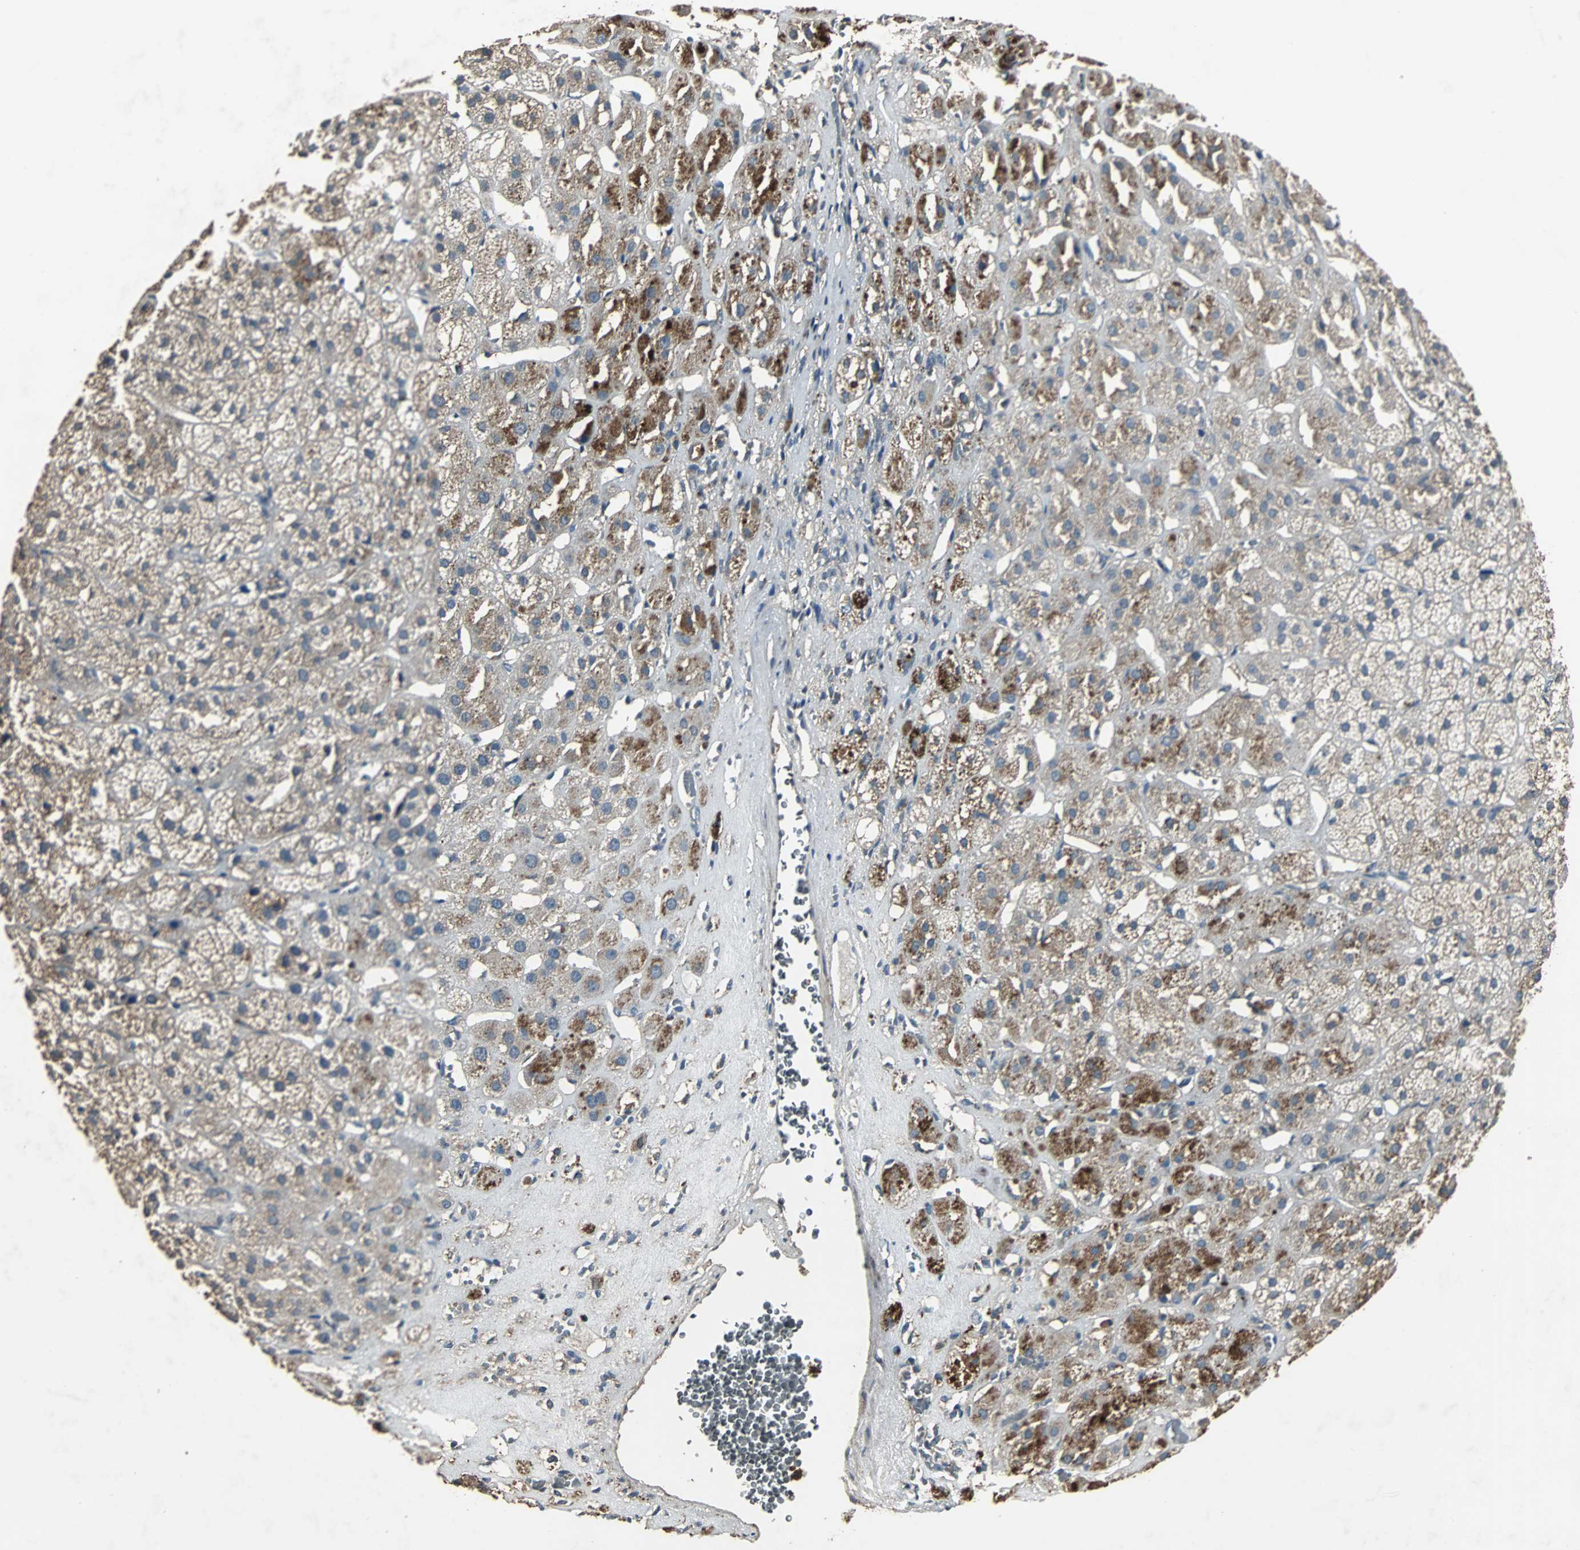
{"staining": {"intensity": "moderate", "quantity": ">75%", "location": "cytoplasmic/membranous"}, "tissue": "adrenal gland", "cell_type": "Glandular cells", "image_type": "normal", "snomed": [{"axis": "morphology", "description": "Normal tissue, NOS"}, {"axis": "topography", "description": "Adrenal gland"}], "caption": "Moderate cytoplasmic/membranous expression for a protein is appreciated in approximately >75% of glandular cells of benign adrenal gland using IHC.", "gene": "SOS1", "patient": {"sex": "female", "age": 71}}